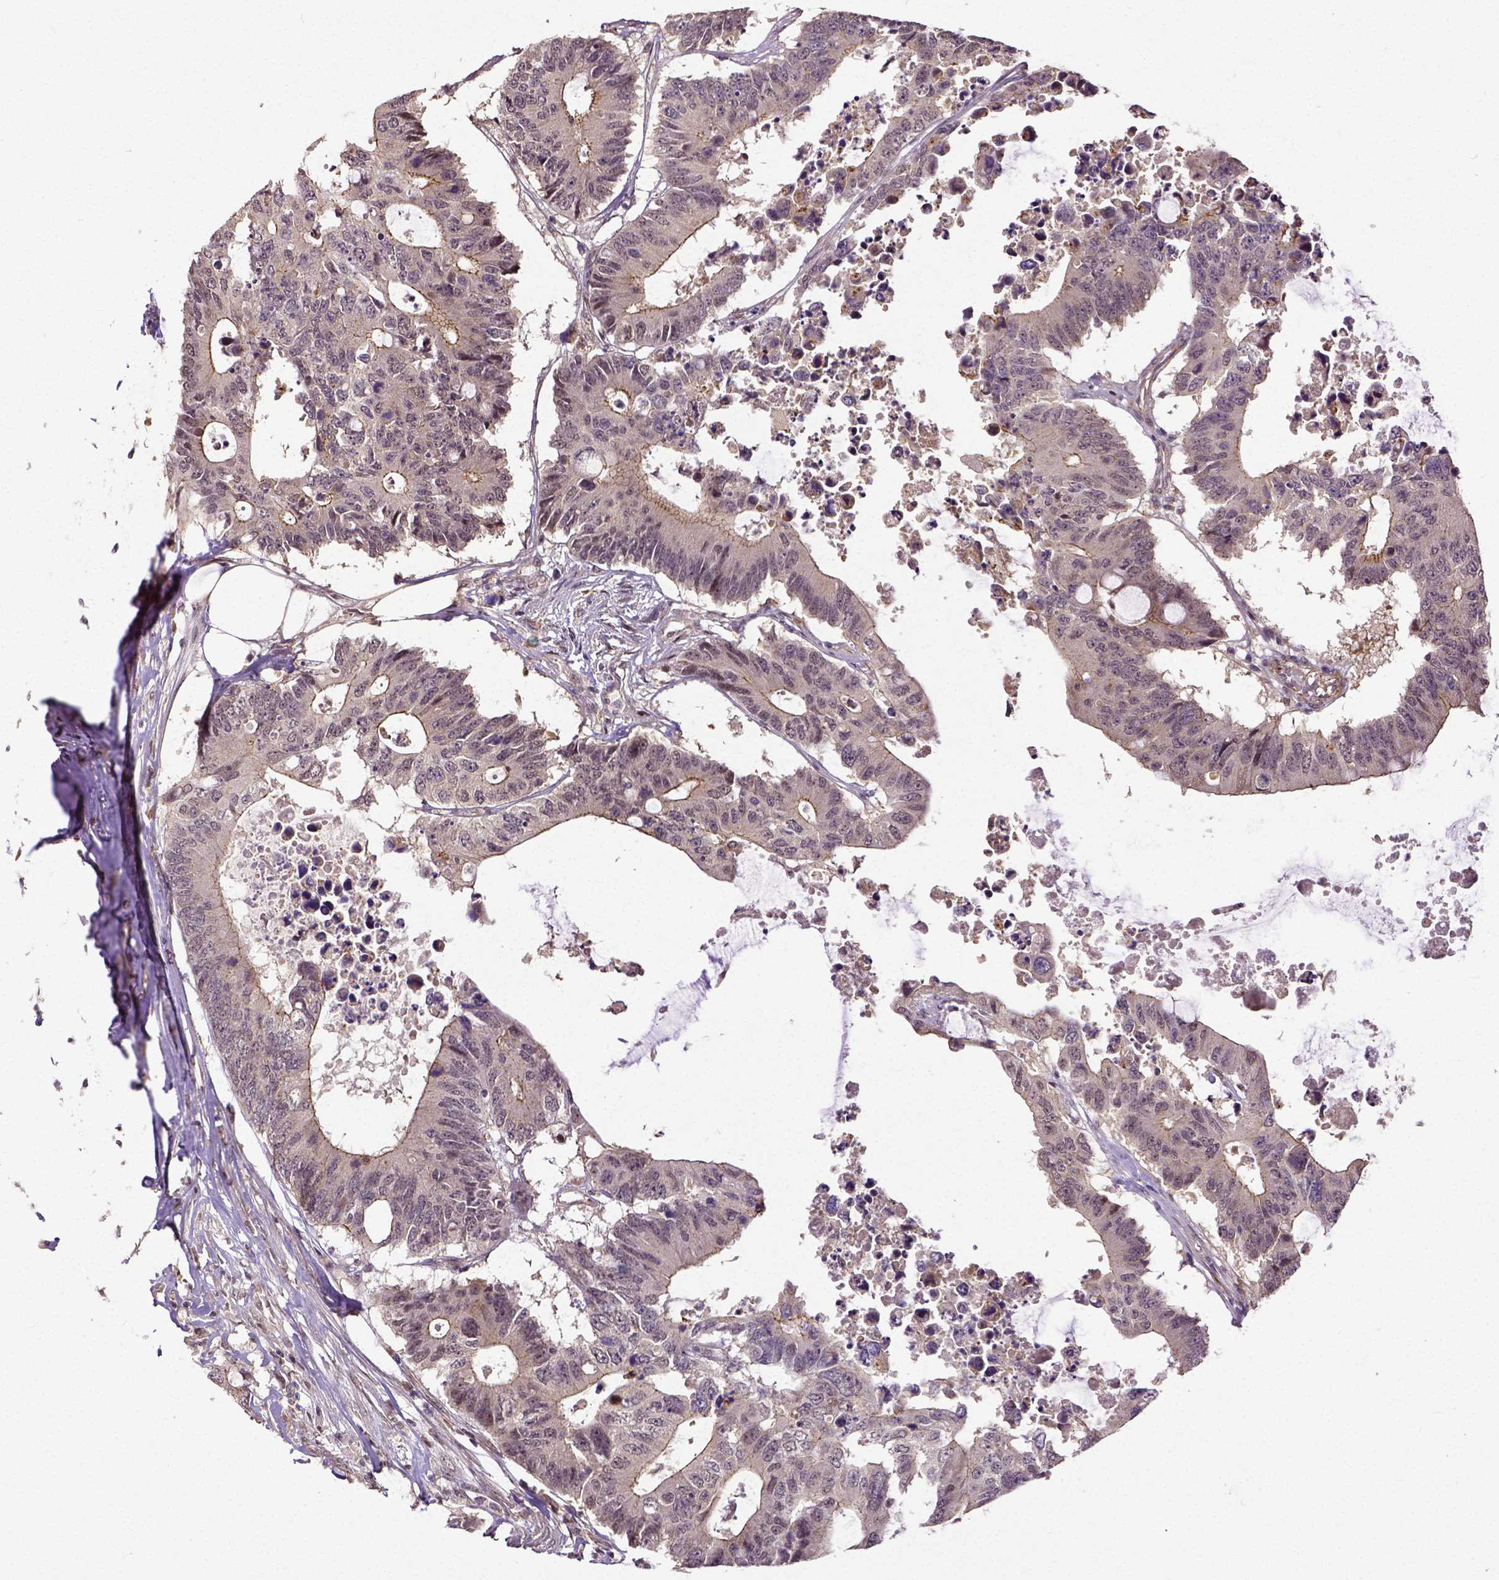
{"staining": {"intensity": "moderate", "quantity": "<25%", "location": "cytoplasmic/membranous"}, "tissue": "colorectal cancer", "cell_type": "Tumor cells", "image_type": "cancer", "snomed": [{"axis": "morphology", "description": "Adenocarcinoma, NOS"}, {"axis": "topography", "description": "Colon"}], "caption": "A micrograph of human colorectal cancer stained for a protein reveals moderate cytoplasmic/membranous brown staining in tumor cells.", "gene": "DICER1", "patient": {"sex": "male", "age": 71}}